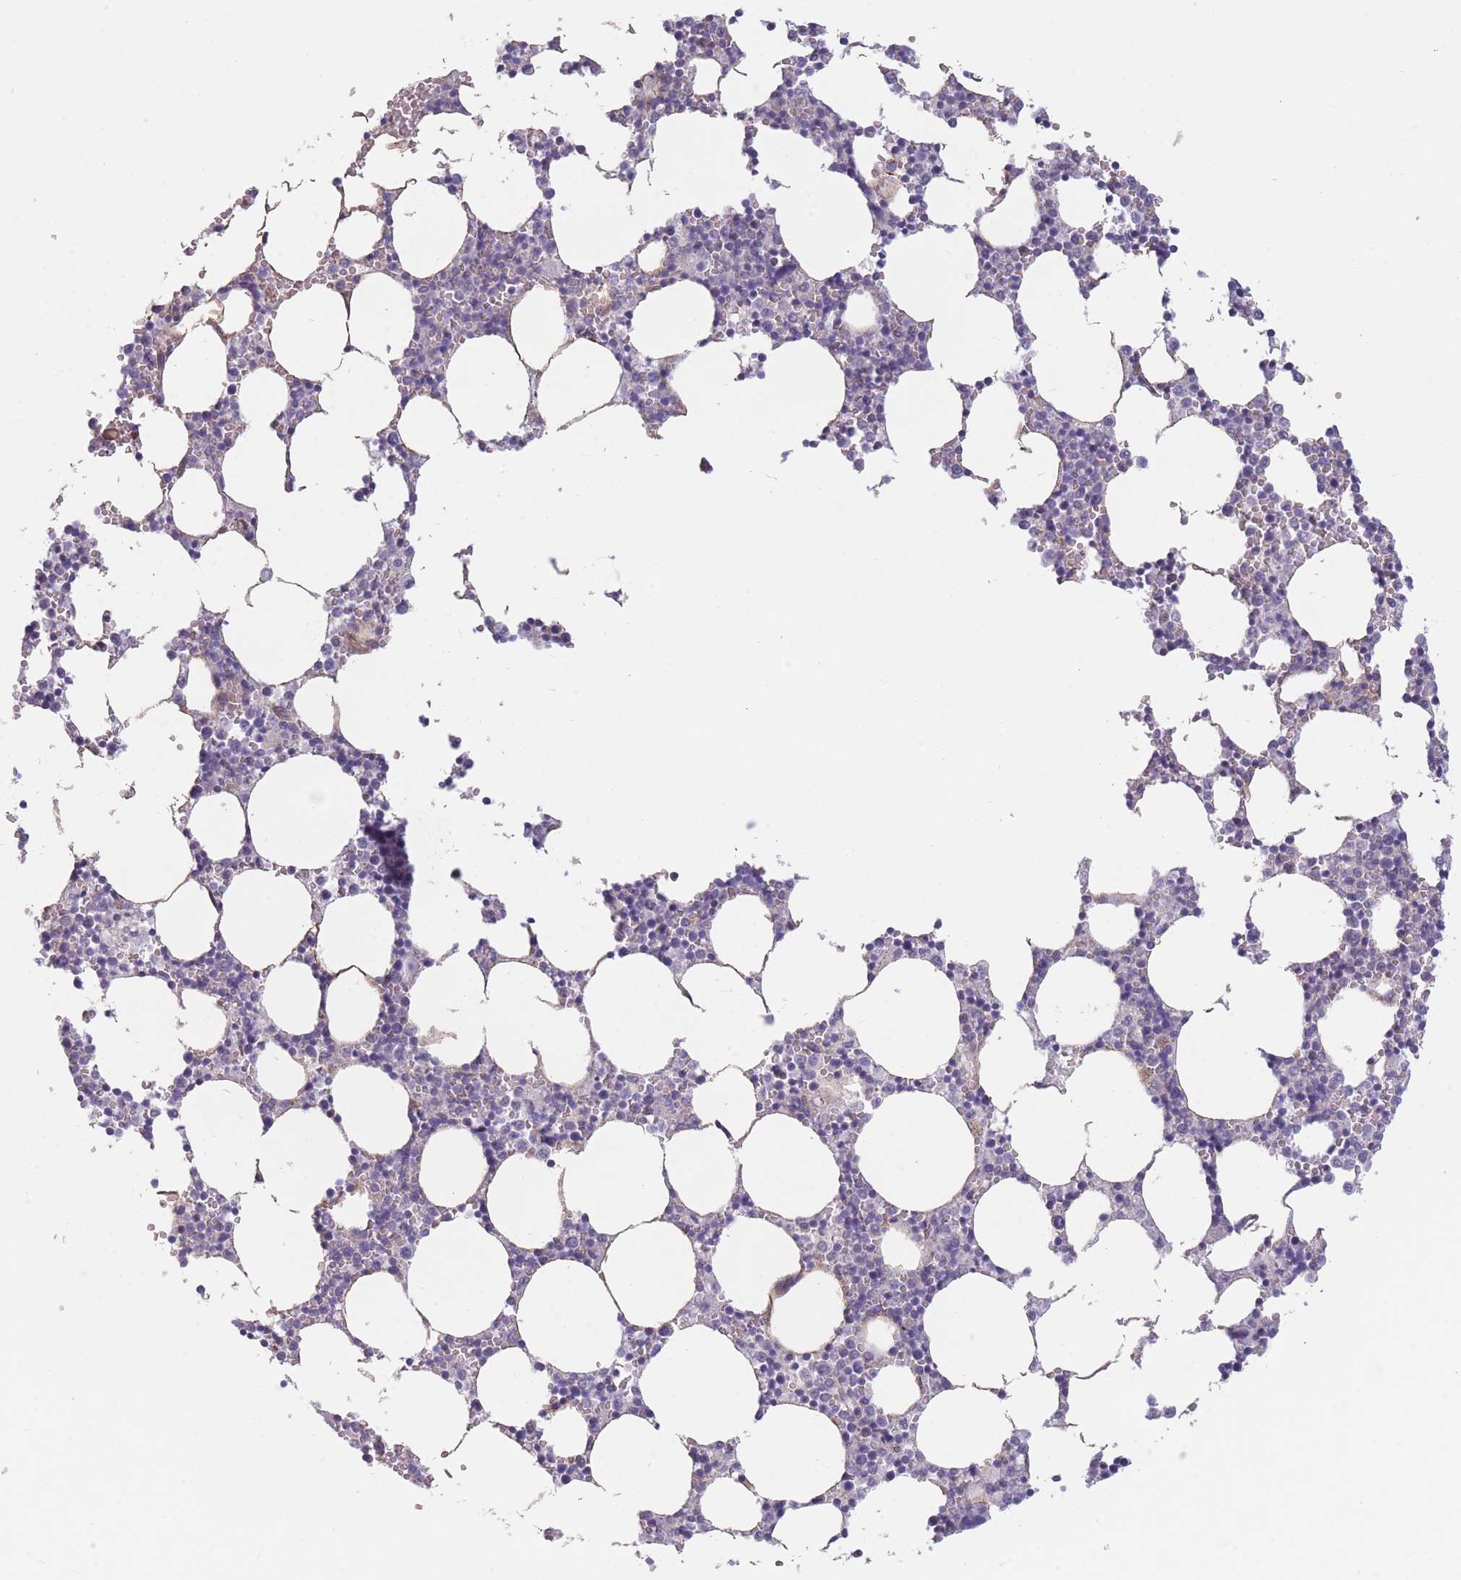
{"staining": {"intensity": "negative", "quantity": "none", "location": "none"}, "tissue": "bone marrow", "cell_type": "Hematopoietic cells", "image_type": "normal", "snomed": [{"axis": "morphology", "description": "Normal tissue, NOS"}, {"axis": "topography", "description": "Bone marrow"}], "caption": "Immunohistochemistry of normal human bone marrow reveals no staining in hematopoietic cells. (DAB immunohistochemistry with hematoxylin counter stain).", "gene": "SLC7A6", "patient": {"sex": "female", "age": 64}}